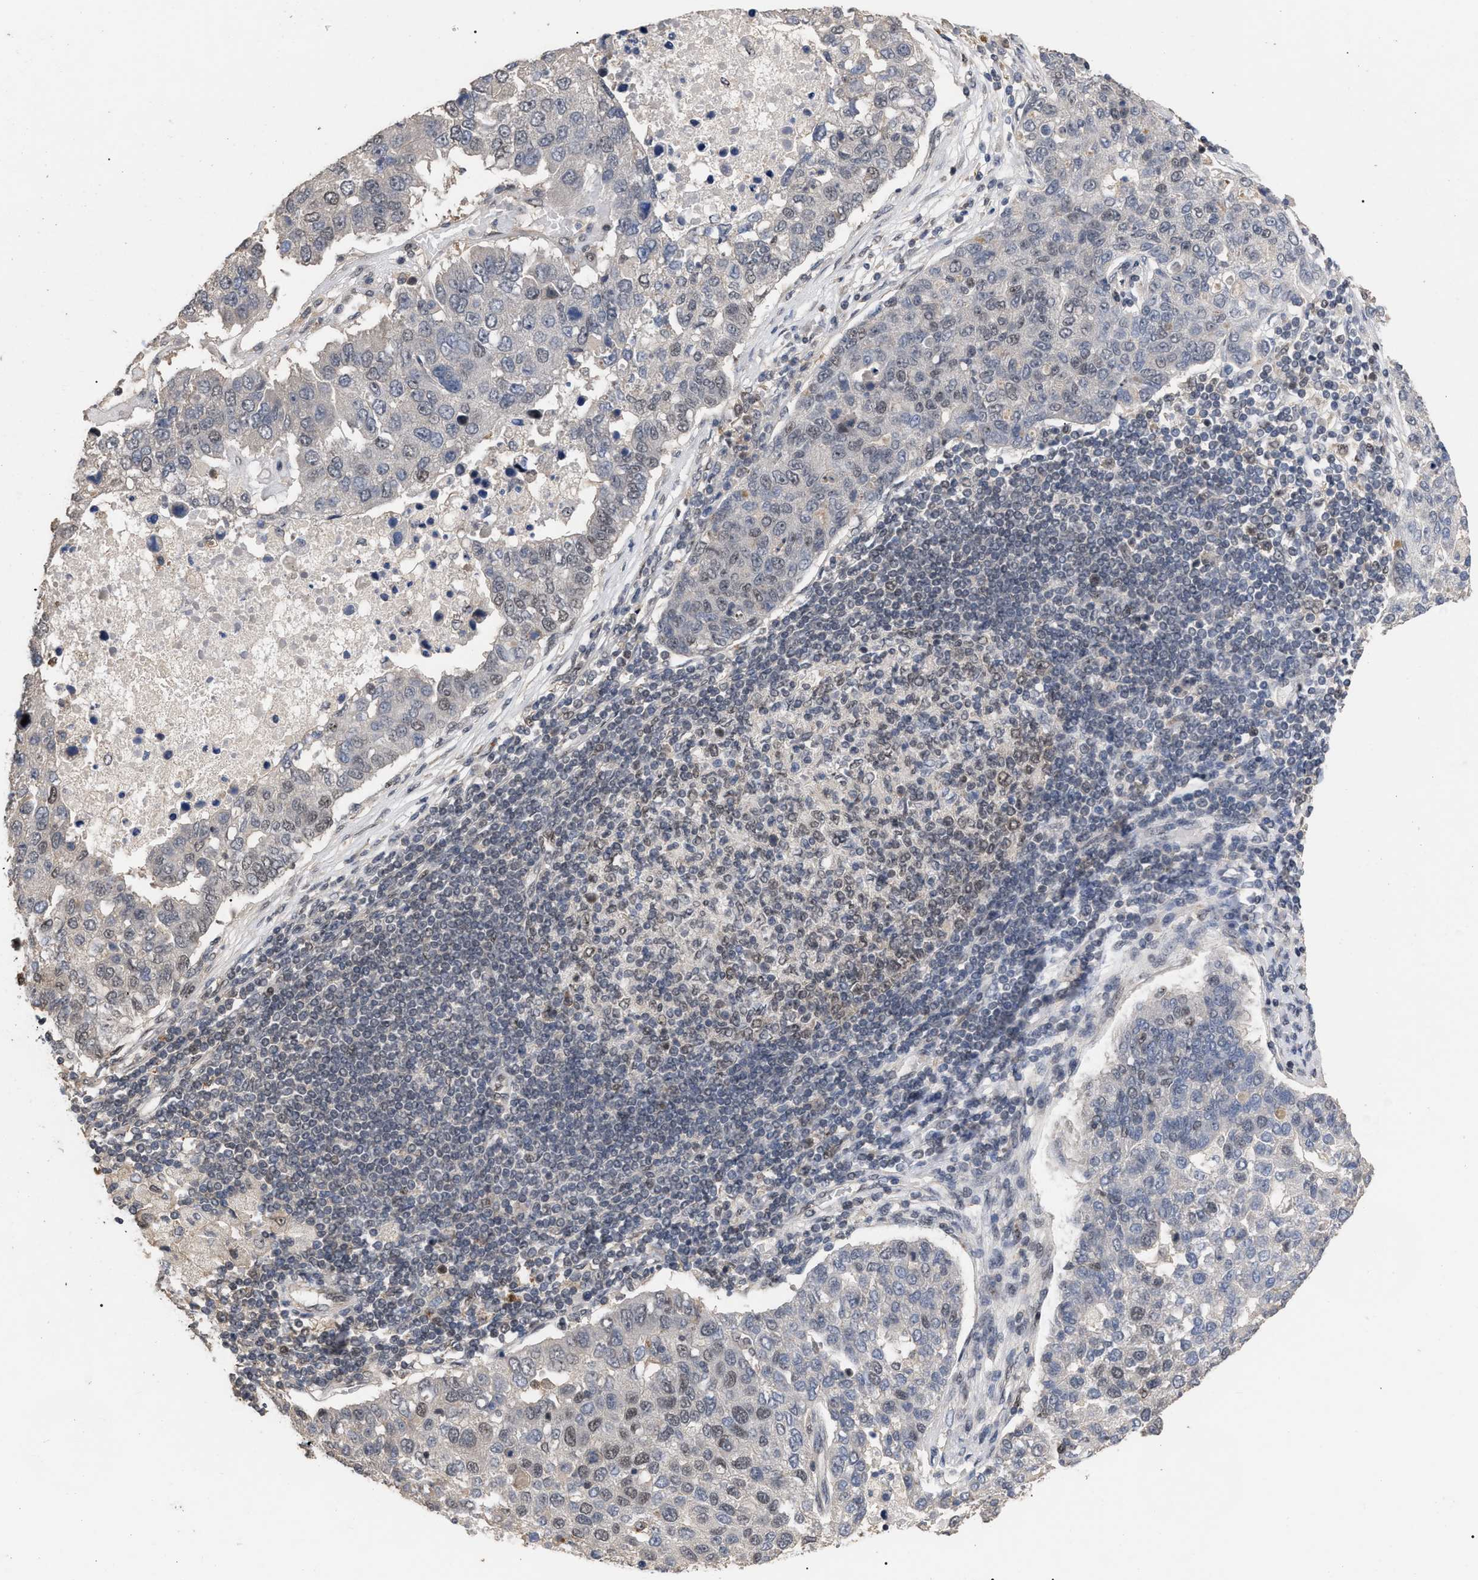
{"staining": {"intensity": "weak", "quantity": "<25%", "location": "nuclear"}, "tissue": "pancreatic cancer", "cell_type": "Tumor cells", "image_type": "cancer", "snomed": [{"axis": "morphology", "description": "Adenocarcinoma, NOS"}, {"axis": "topography", "description": "Pancreas"}], "caption": "Human pancreatic cancer stained for a protein using IHC reveals no staining in tumor cells.", "gene": "JAZF1", "patient": {"sex": "female", "age": 61}}